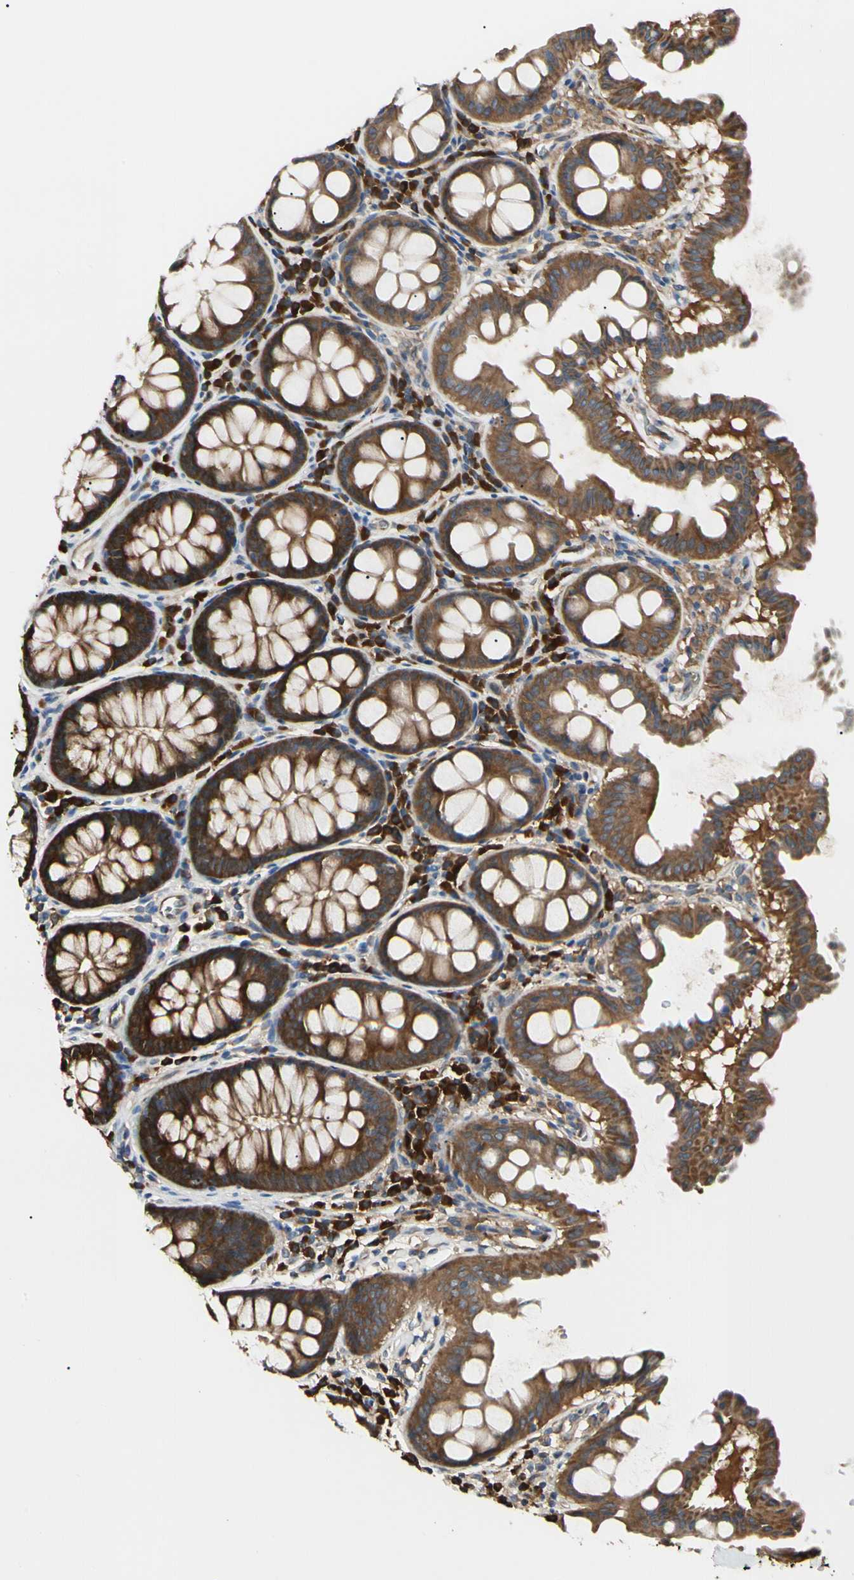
{"staining": {"intensity": "negative", "quantity": "none", "location": "none"}, "tissue": "colon", "cell_type": "Endothelial cells", "image_type": "normal", "snomed": [{"axis": "morphology", "description": "Normal tissue, NOS"}, {"axis": "topography", "description": "Colon"}], "caption": "IHC image of benign human colon stained for a protein (brown), which reveals no expression in endothelial cells.", "gene": "NME1", "patient": {"sex": "female", "age": 61}}